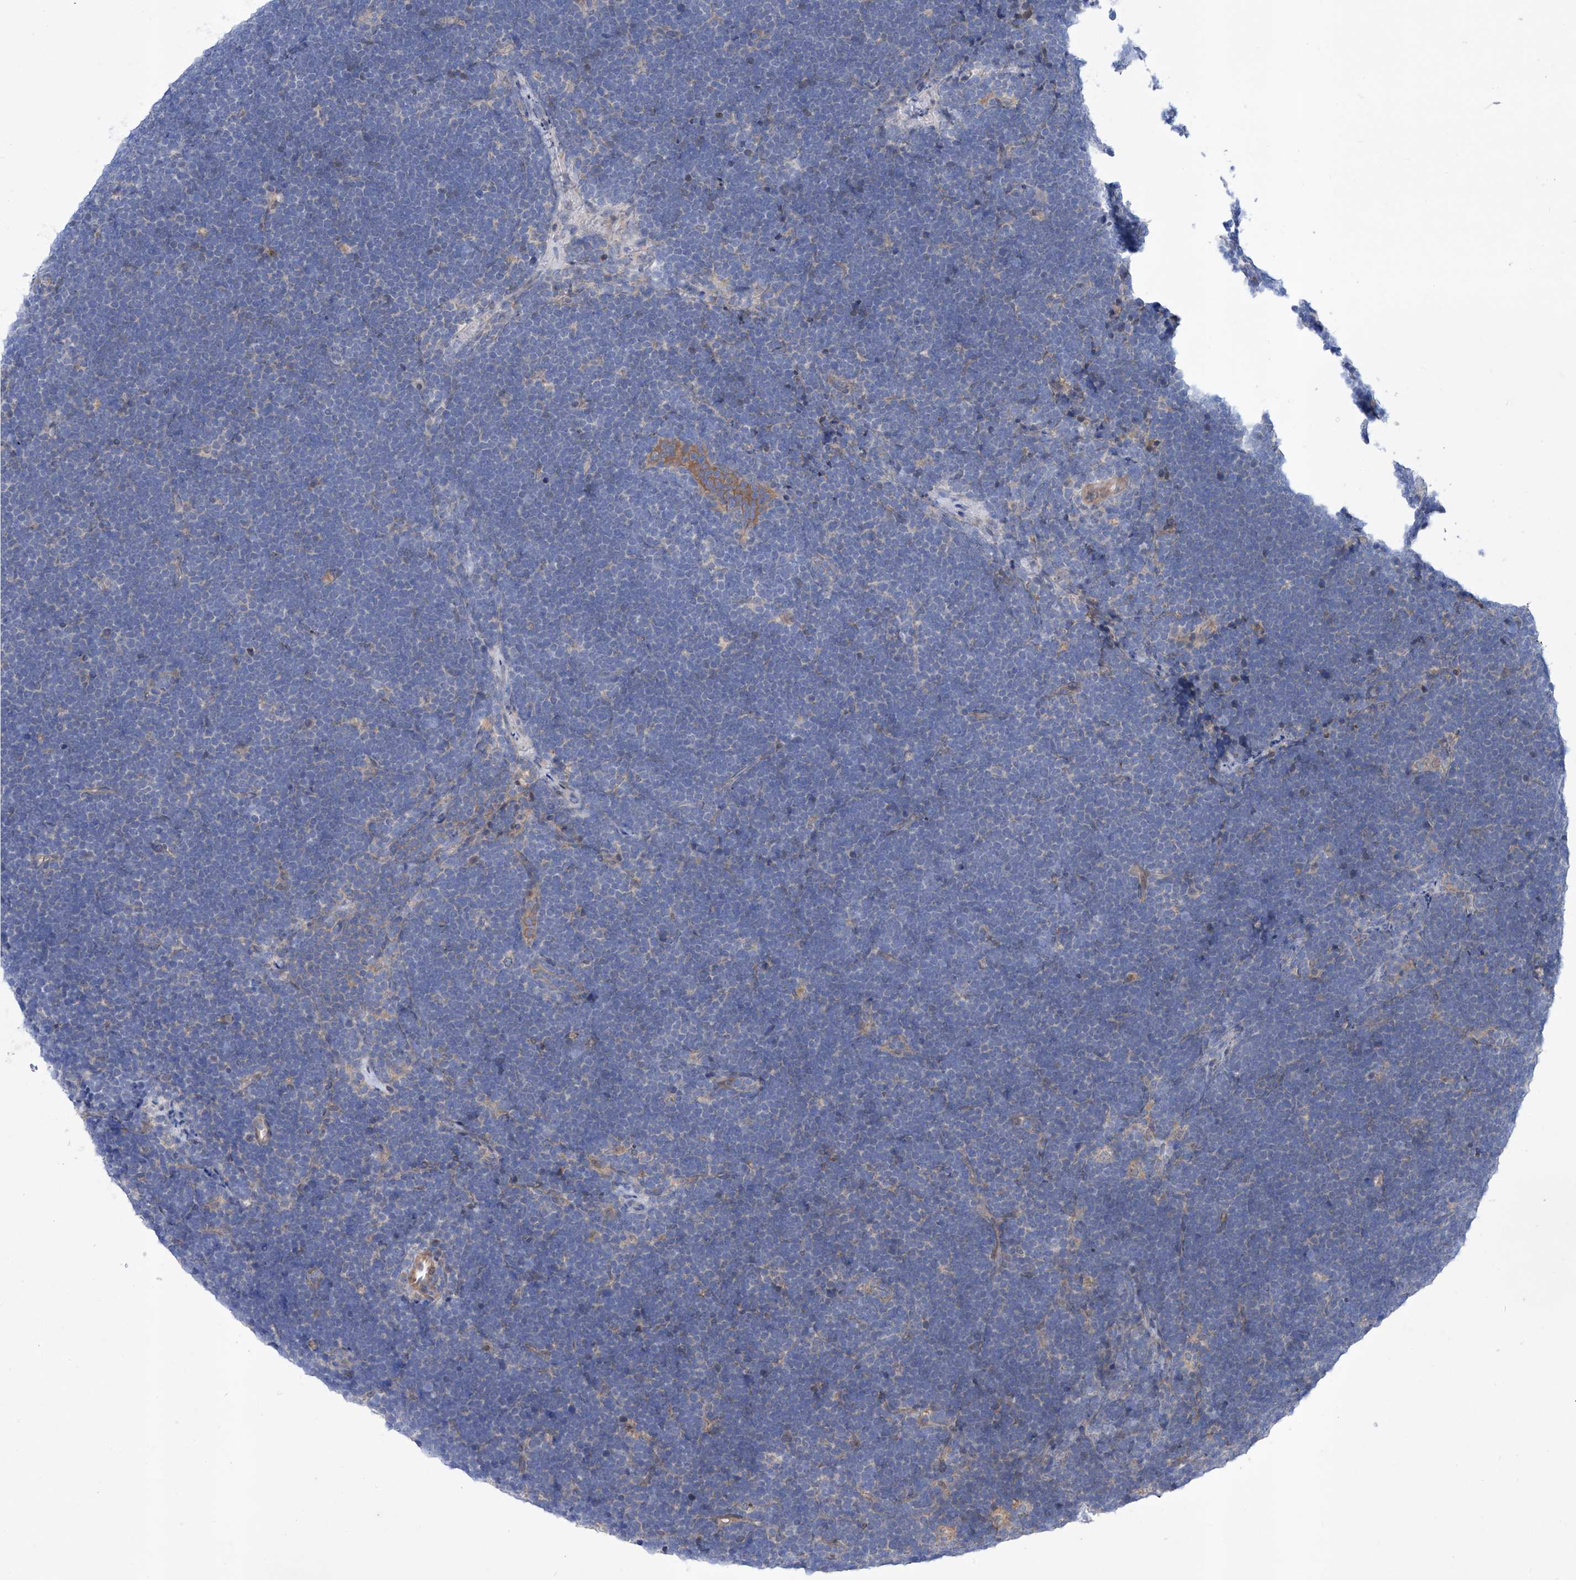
{"staining": {"intensity": "negative", "quantity": "none", "location": "none"}, "tissue": "lymphoma", "cell_type": "Tumor cells", "image_type": "cancer", "snomed": [{"axis": "morphology", "description": "Malignant lymphoma, non-Hodgkin's type, High grade"}, {"axis": "topography", "description": "Lymph node"}], "caption": "Immunohistochemical staining of human high-grade malignant lymphoma, non-Hodgkin's type reveals no significant expression in tumor cells.", "gene": "SRBD1", "patient": {"sex": "male", "age": 13}}